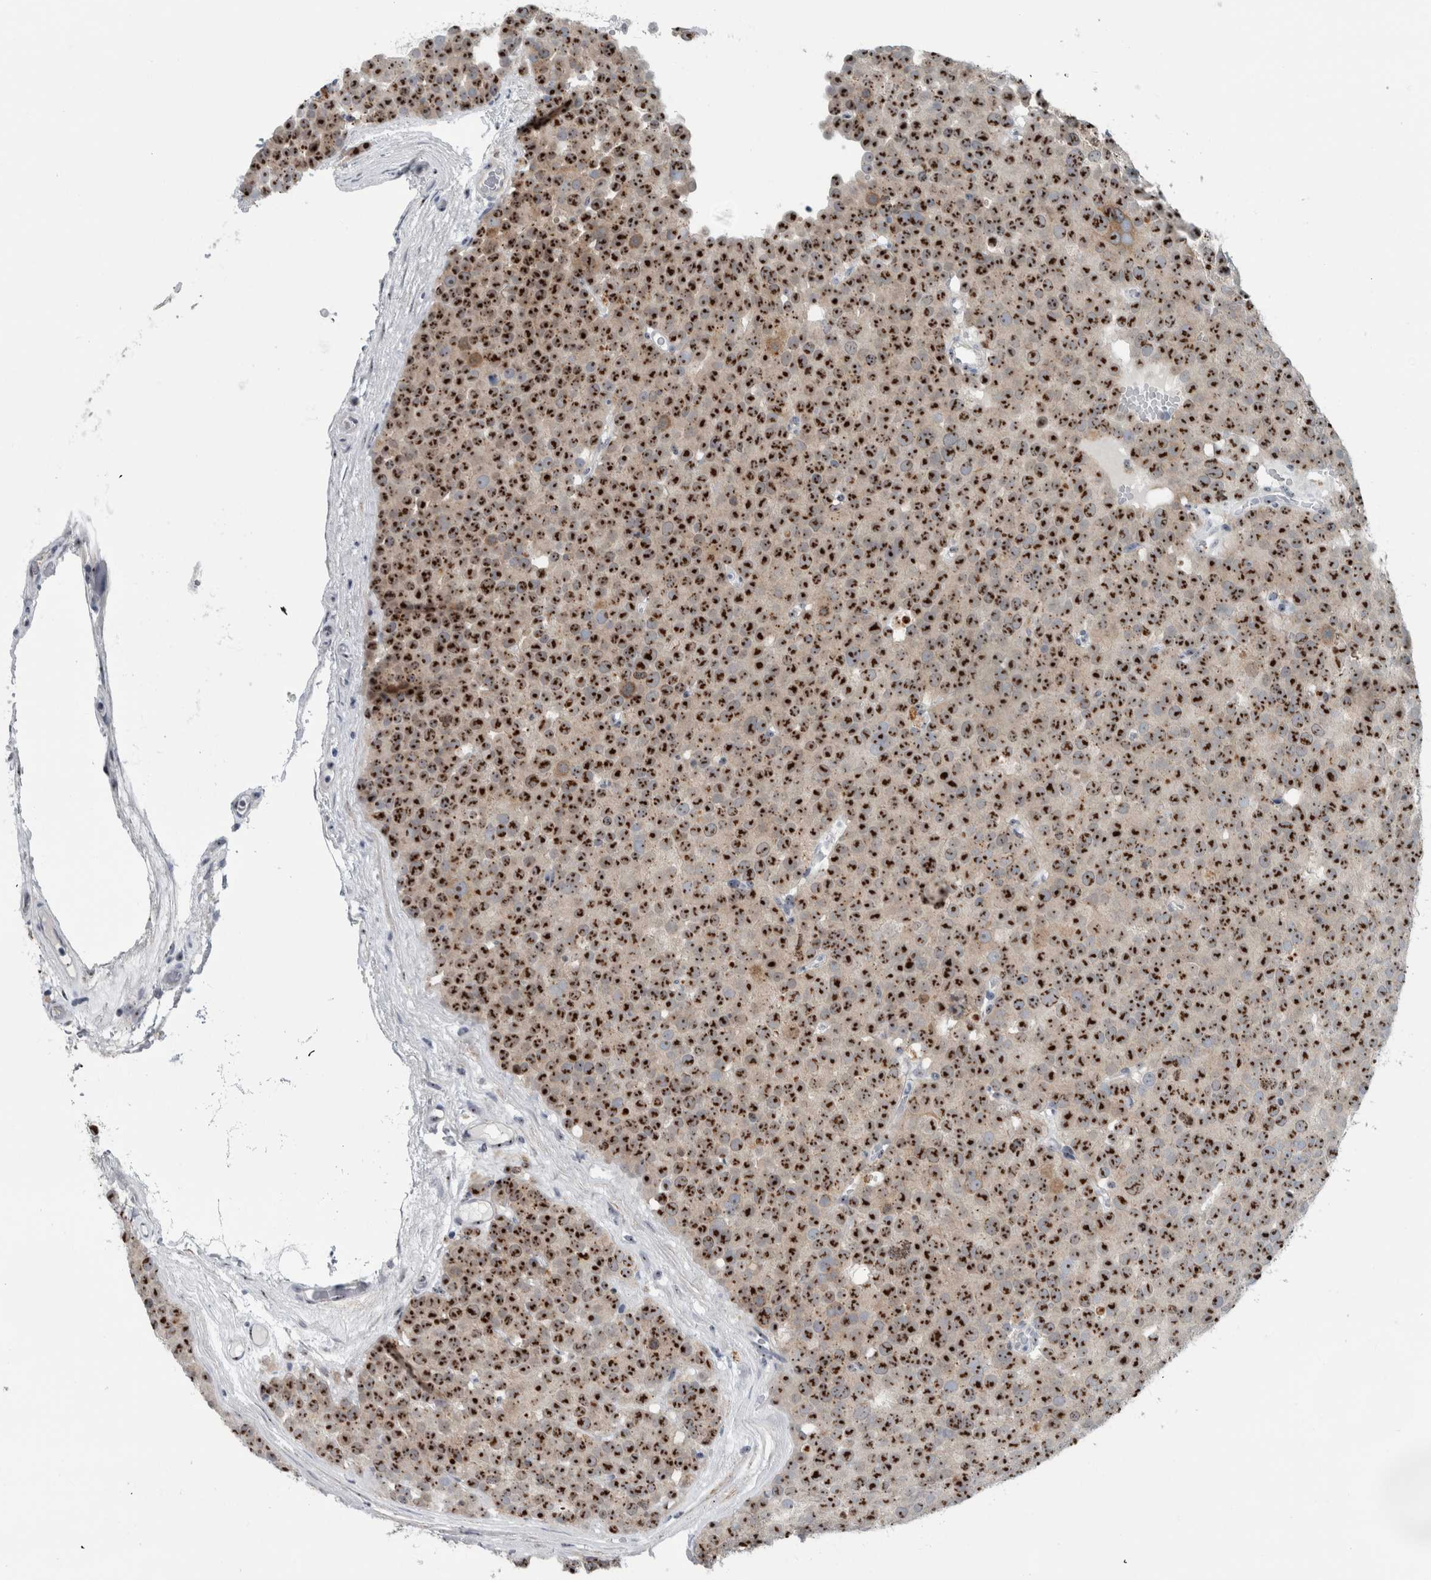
{"staining": {"intensity": "strong", "quantity": ">75%", "location": "nuclear"}, "tissue": "testis cancer", "cell_type": "Tumor cells", "image_type": "cancer", "snomed": [{"axis": "morphology", "description": "Seminoma, NOS"}, {"axis": "topography", "description": "Testis"}], "caption": "Immunohistochemical staining of testis cancer shows high levels of strong nuclear staining in approximately >75% of tumor cells.", "gene": "UTP6", "patient": {"sex": "male", "age": 71}}